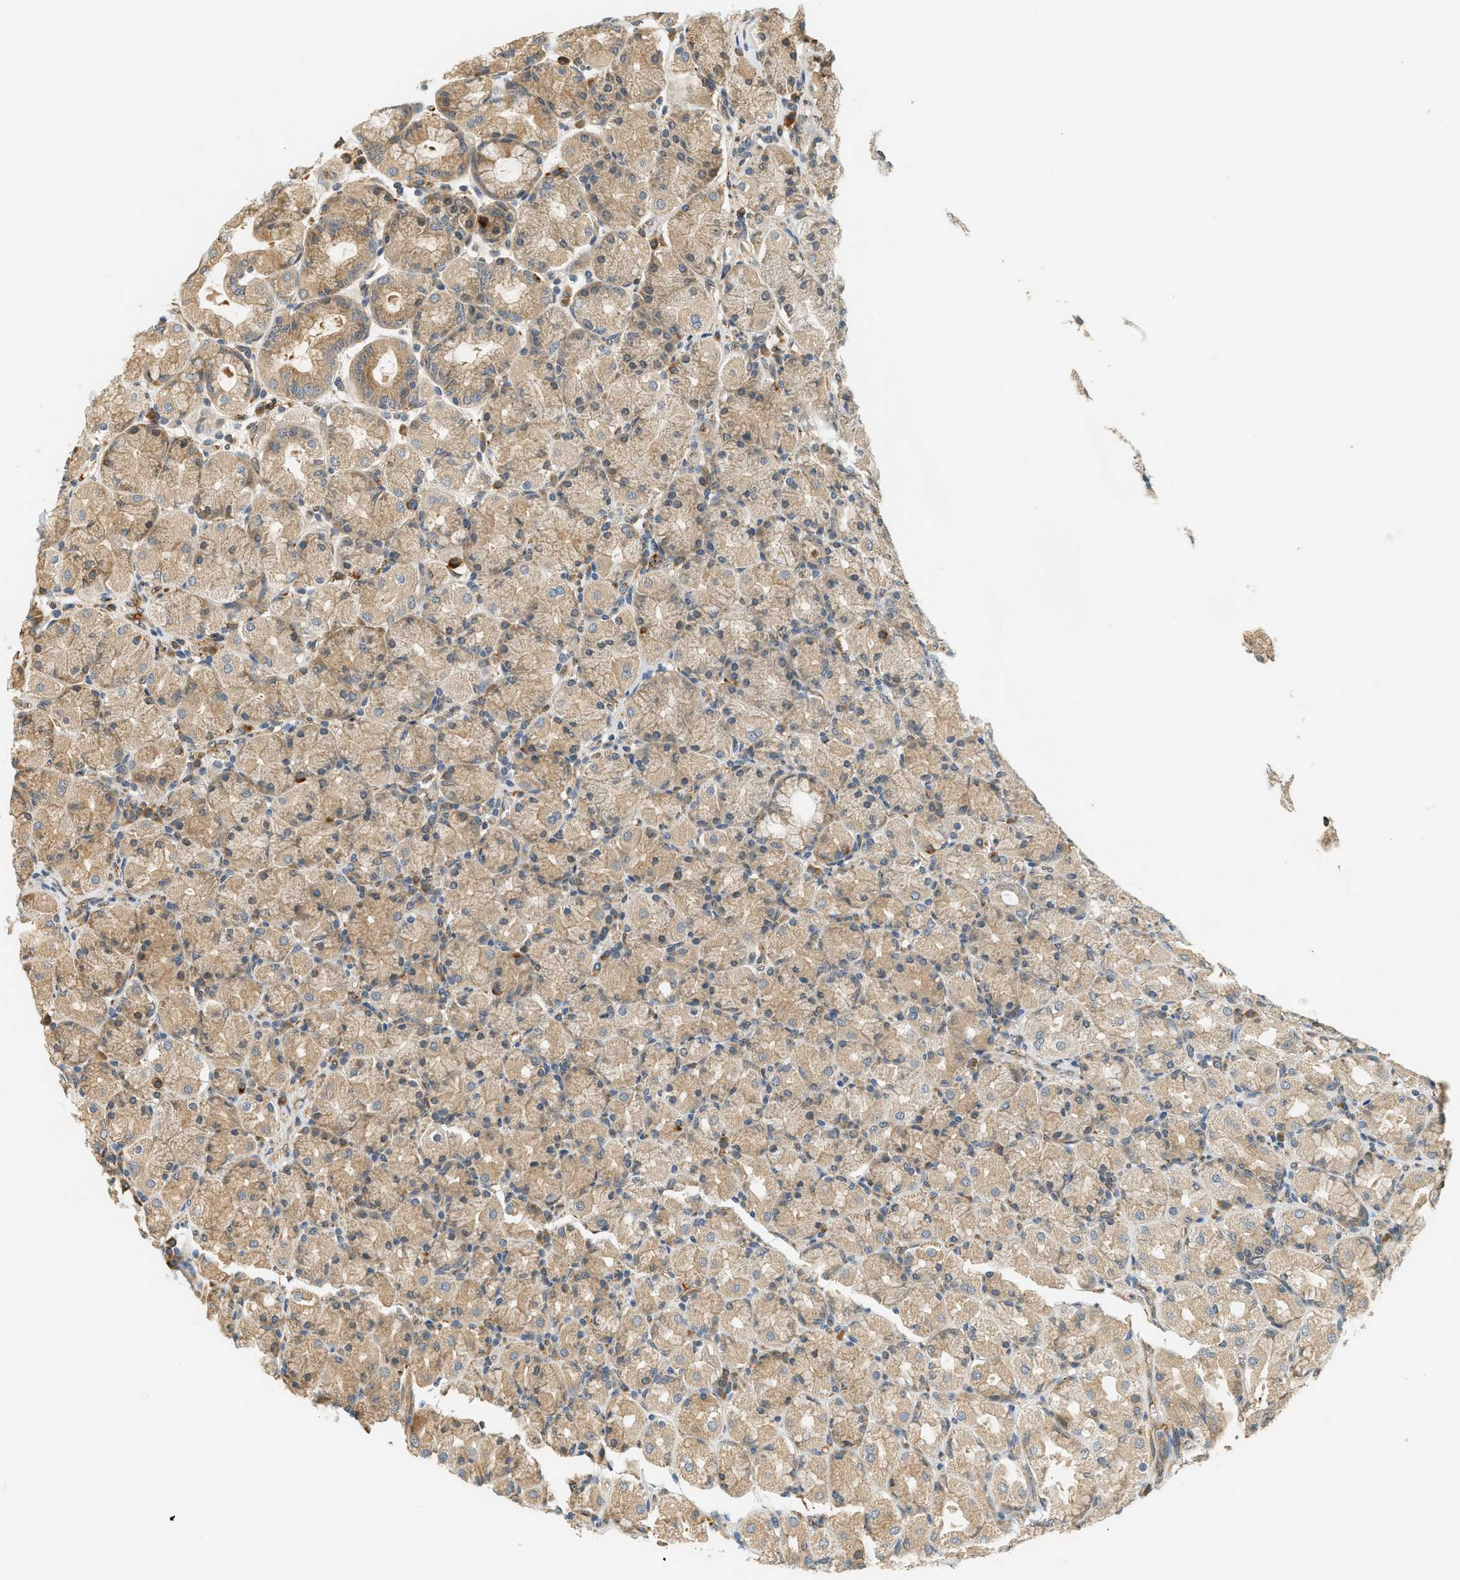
{"staining": {"intensity": "moderate", "quantity": ">75%", "location": "cytoplasmic/membranous"}, "tissue": "stomach", "cell_type": "Glandular cells", "image_type": "normal", "snomed": [{"axis": "morphology", "description": "Normal tissue, NOS"}, {"axis": "topography", "description": "Stomach, upper"}], "caption": "IHC of unremarkable human stomach shows medium levels of moderate cytoplasmic/membranous expression in about >75% of glandular cells.", "gene": "PDK1", "patient": {"sex": "male", "age": 68}}